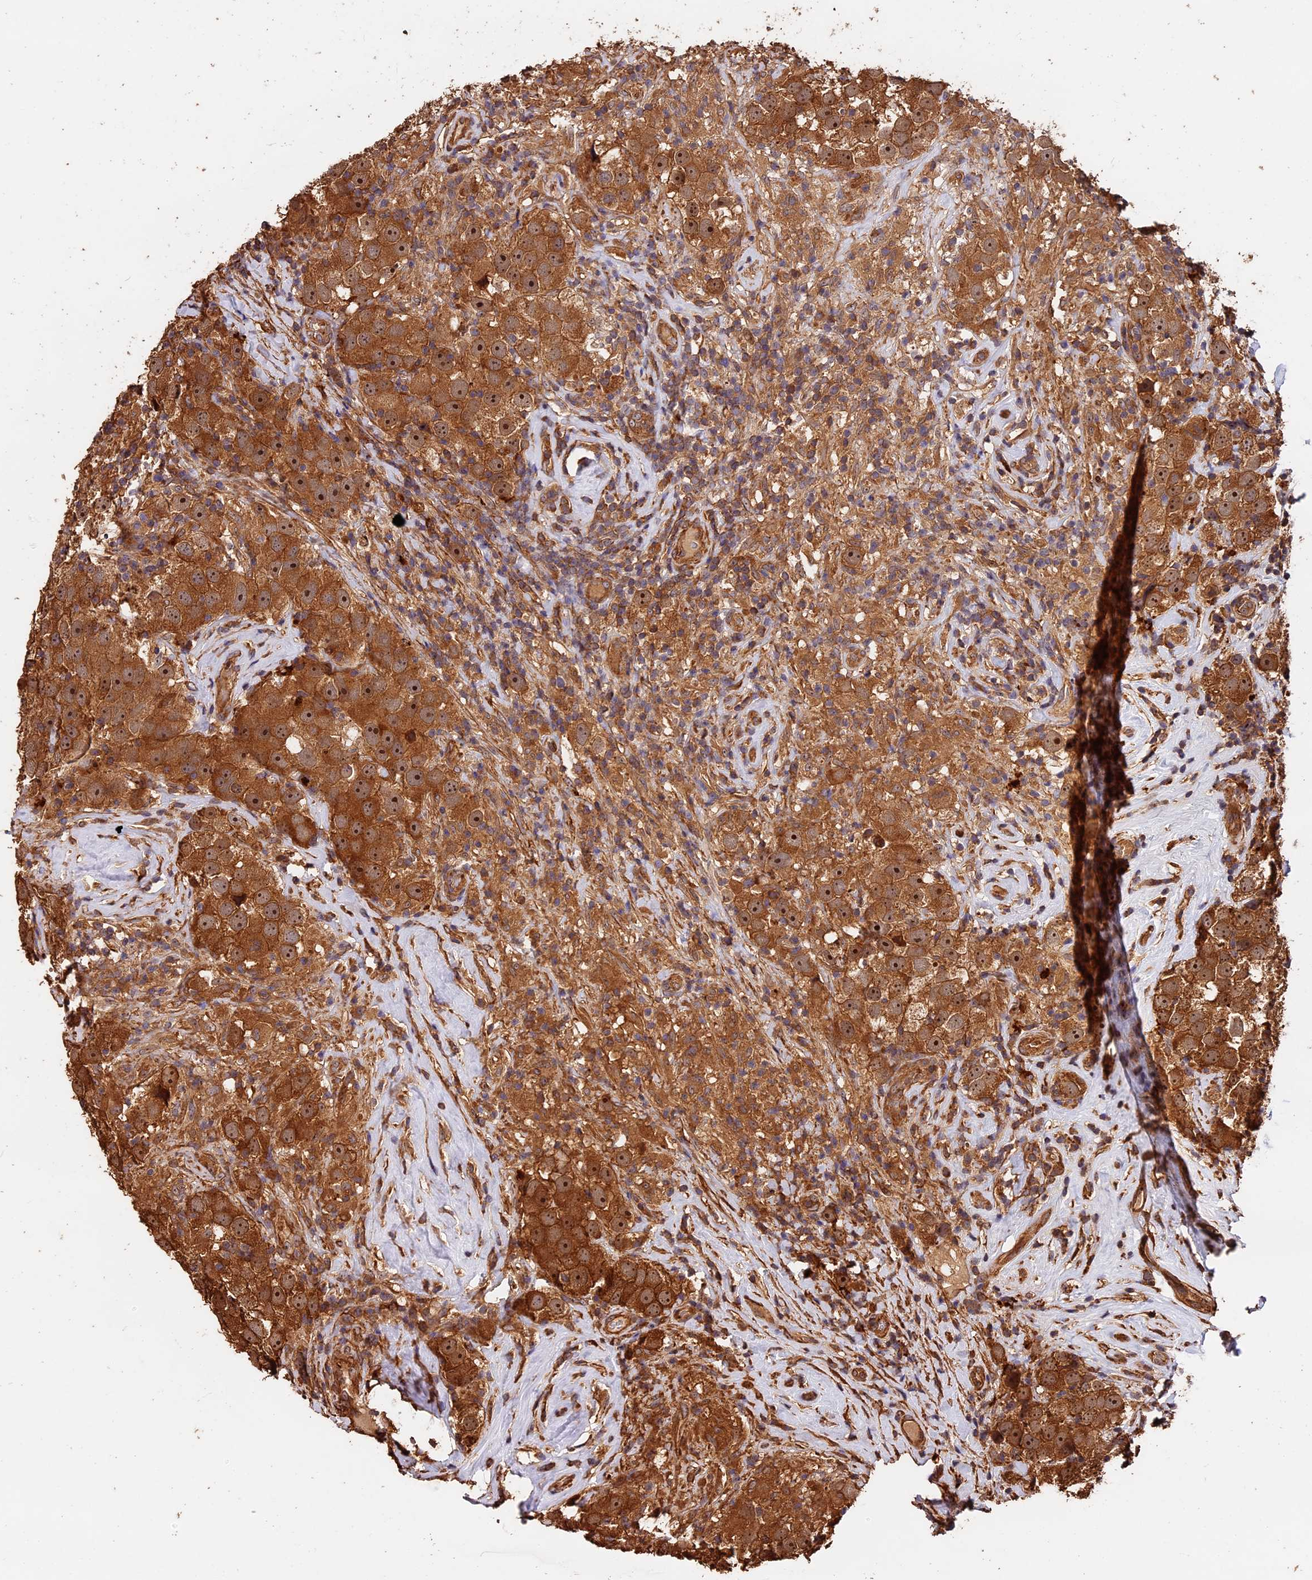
{"staining": {"intensity": "strong", "quantity": ">75%", "location": "cytoplasmic/membranous,nuclear"}, "tissue": "testis cancer", "cell_type": "Tumor cells", "image_type": "cancer", "snomed": [{"axis": "morphology", "description": "Seminoma, NOS"}, {"axis": "topography", "description": "Testis"}], "caption": "DAB immunohistochemical staining of human testis cancer displays strong cytoplasmic/membranous and nuclear protein positivity in about >75% of tumor cells.", "gene": "MMP15", "patient": {"sex": "male", "age": 49}}